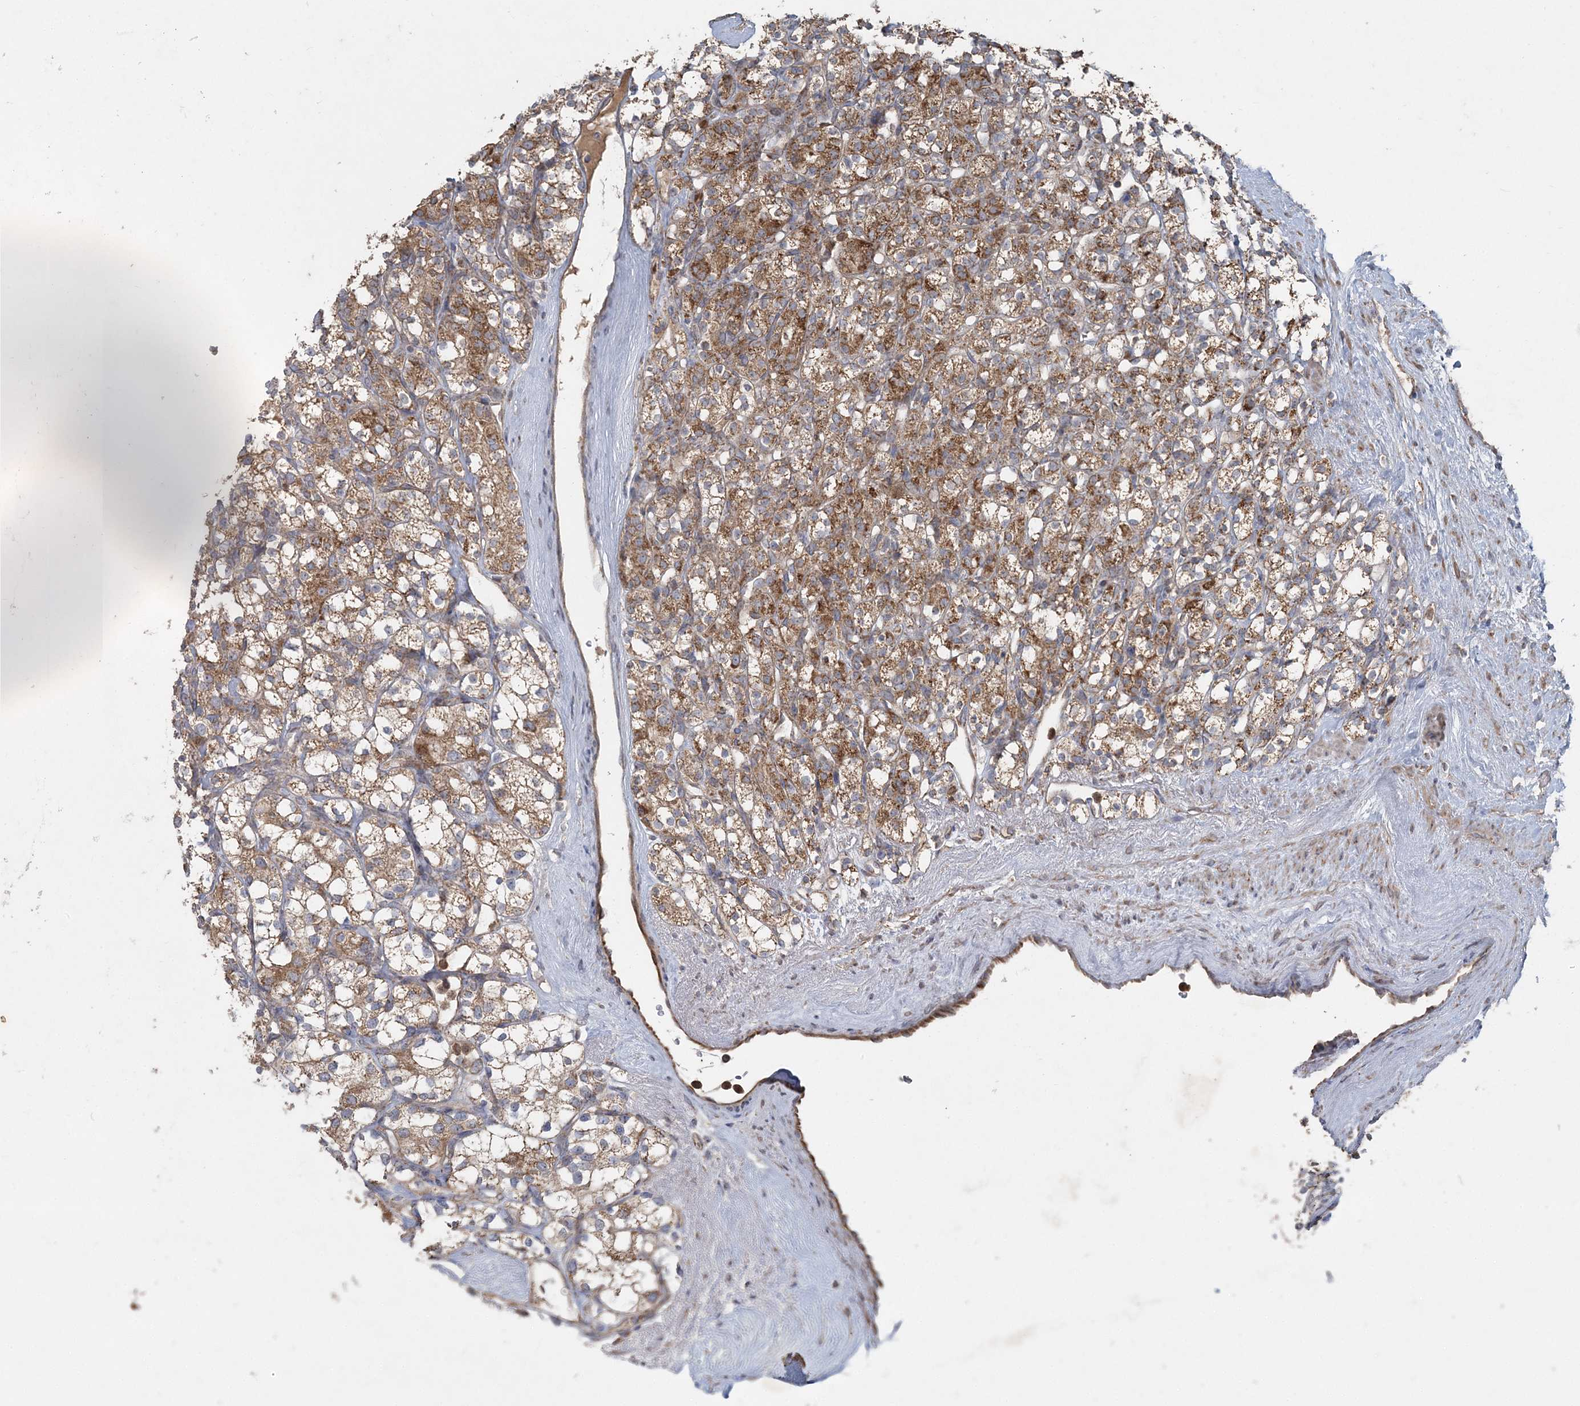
{"staining": {"intensity": "moderate", "quantity": ">75%", "location": "cytoplasmic/membranous"}, "tissue": "renal cancer", "cell_type": "Tumor cells", "image_type": "cancer", "snomed": [{"axis": "morphology", "description": "Adenocarcinoma, NOS"}, {"axis": "topography", "description": "Kidney"}], "caption": "Immunohistochemical staining of renal cancer reveals medium levels of moderate cytoplasmic/membranous protein positivity in about >75% of tumor cells. (DAB IHC, brown staining for protein, blue staining for nuclei).", "gene": "LRPPRC", "patient": {"sex": "male", "age": 77}}